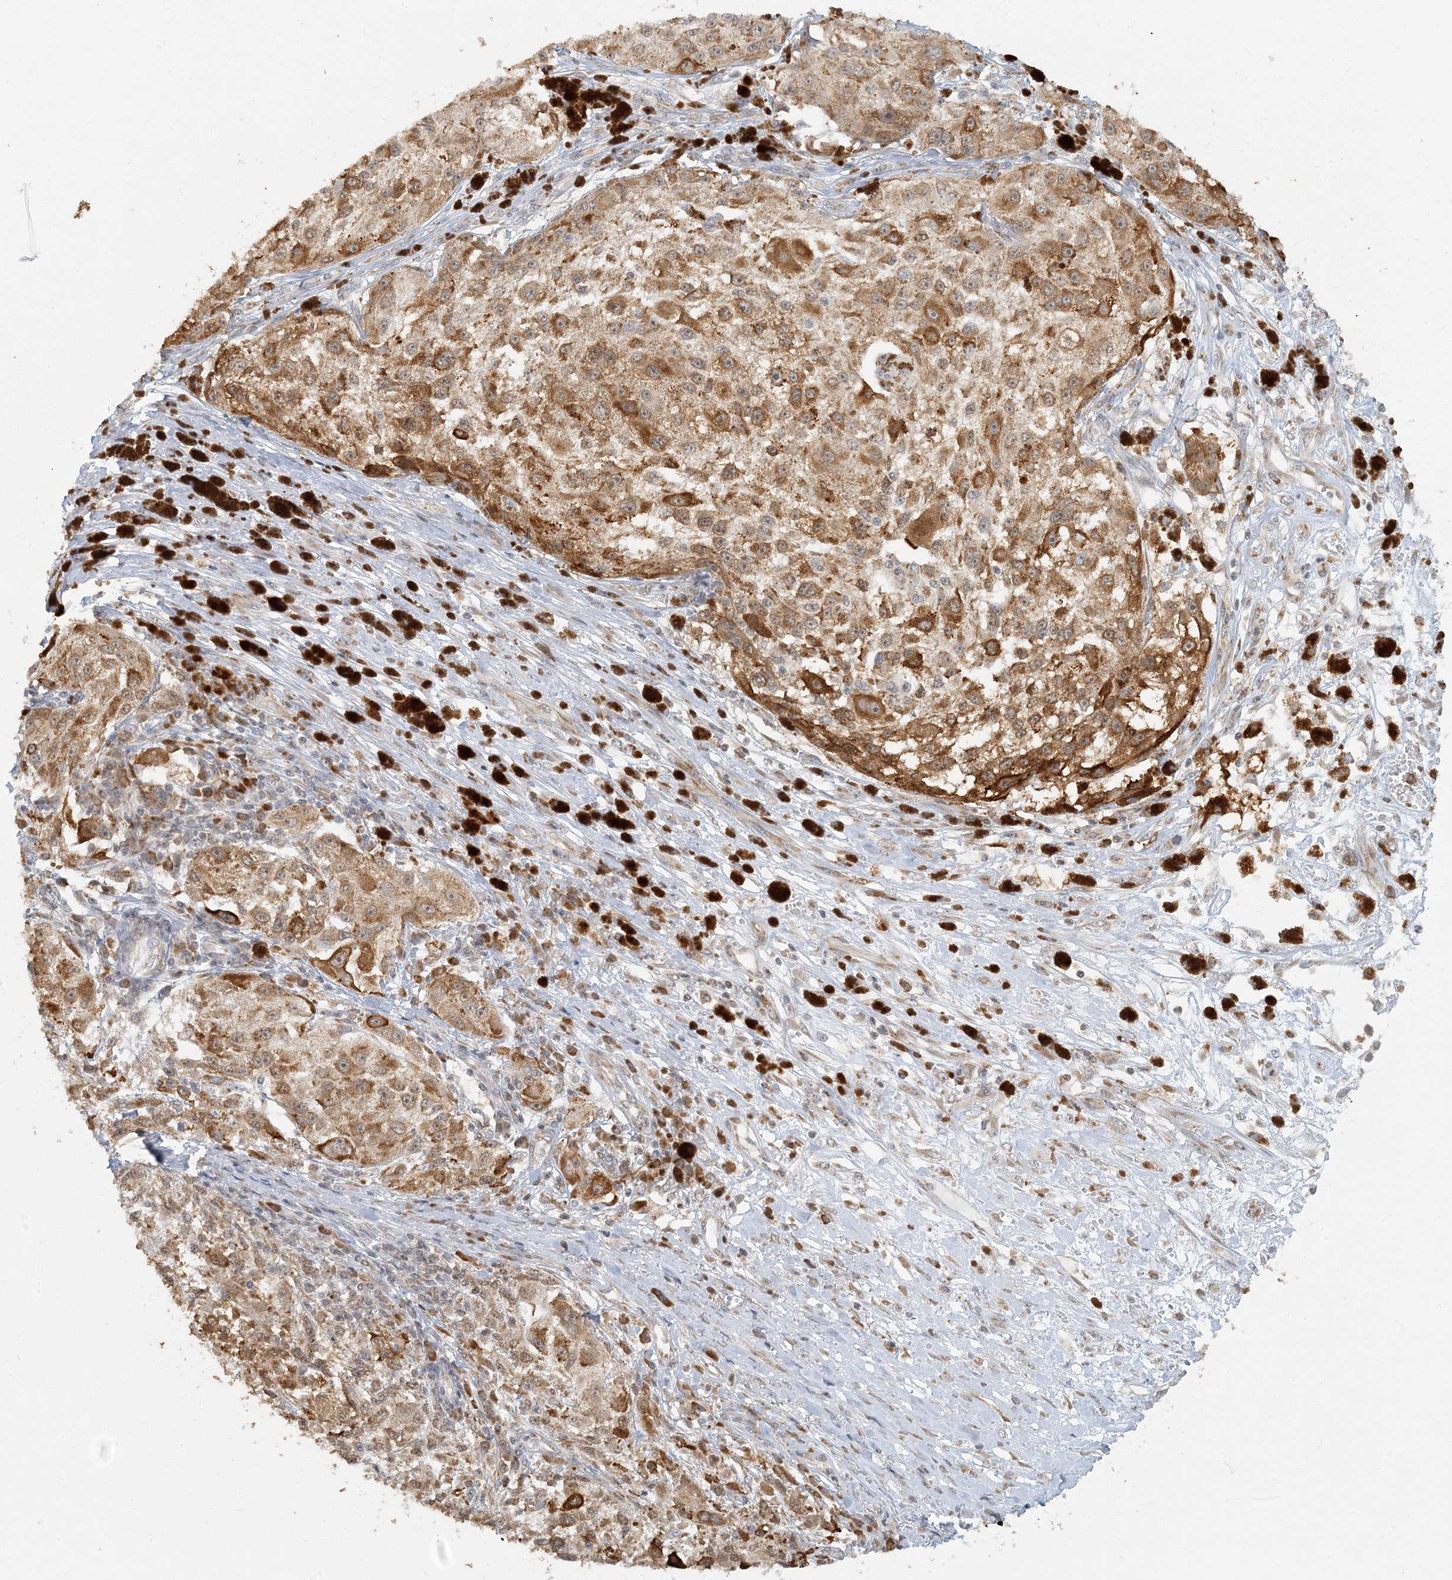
{"staining": {"intensity": "moderate", "quantity": ">75%", "location": "cytoplasmic/membranous"}, "tissue": "melanoma", "cell_type": "Tumor cells", "image_type": "cancer", "snomed": [{"axis": "morphology", "description": "Necrosis, NOS"}, {"axis": "morphology", "description": "Malignant melanoma, NOS"}, {"axis": "topography", "description": "Skin"}], "caption": "Immunohistochemical staining of malignant melanoma shows medium levels of moderate cytoplasmic/membranous staining in about >75% of tumor cells. (DAB = brown stain, brightfield microscopy at high magnification).", "gene": "AK9", "patient": {"sex": "female", "age": 87}}